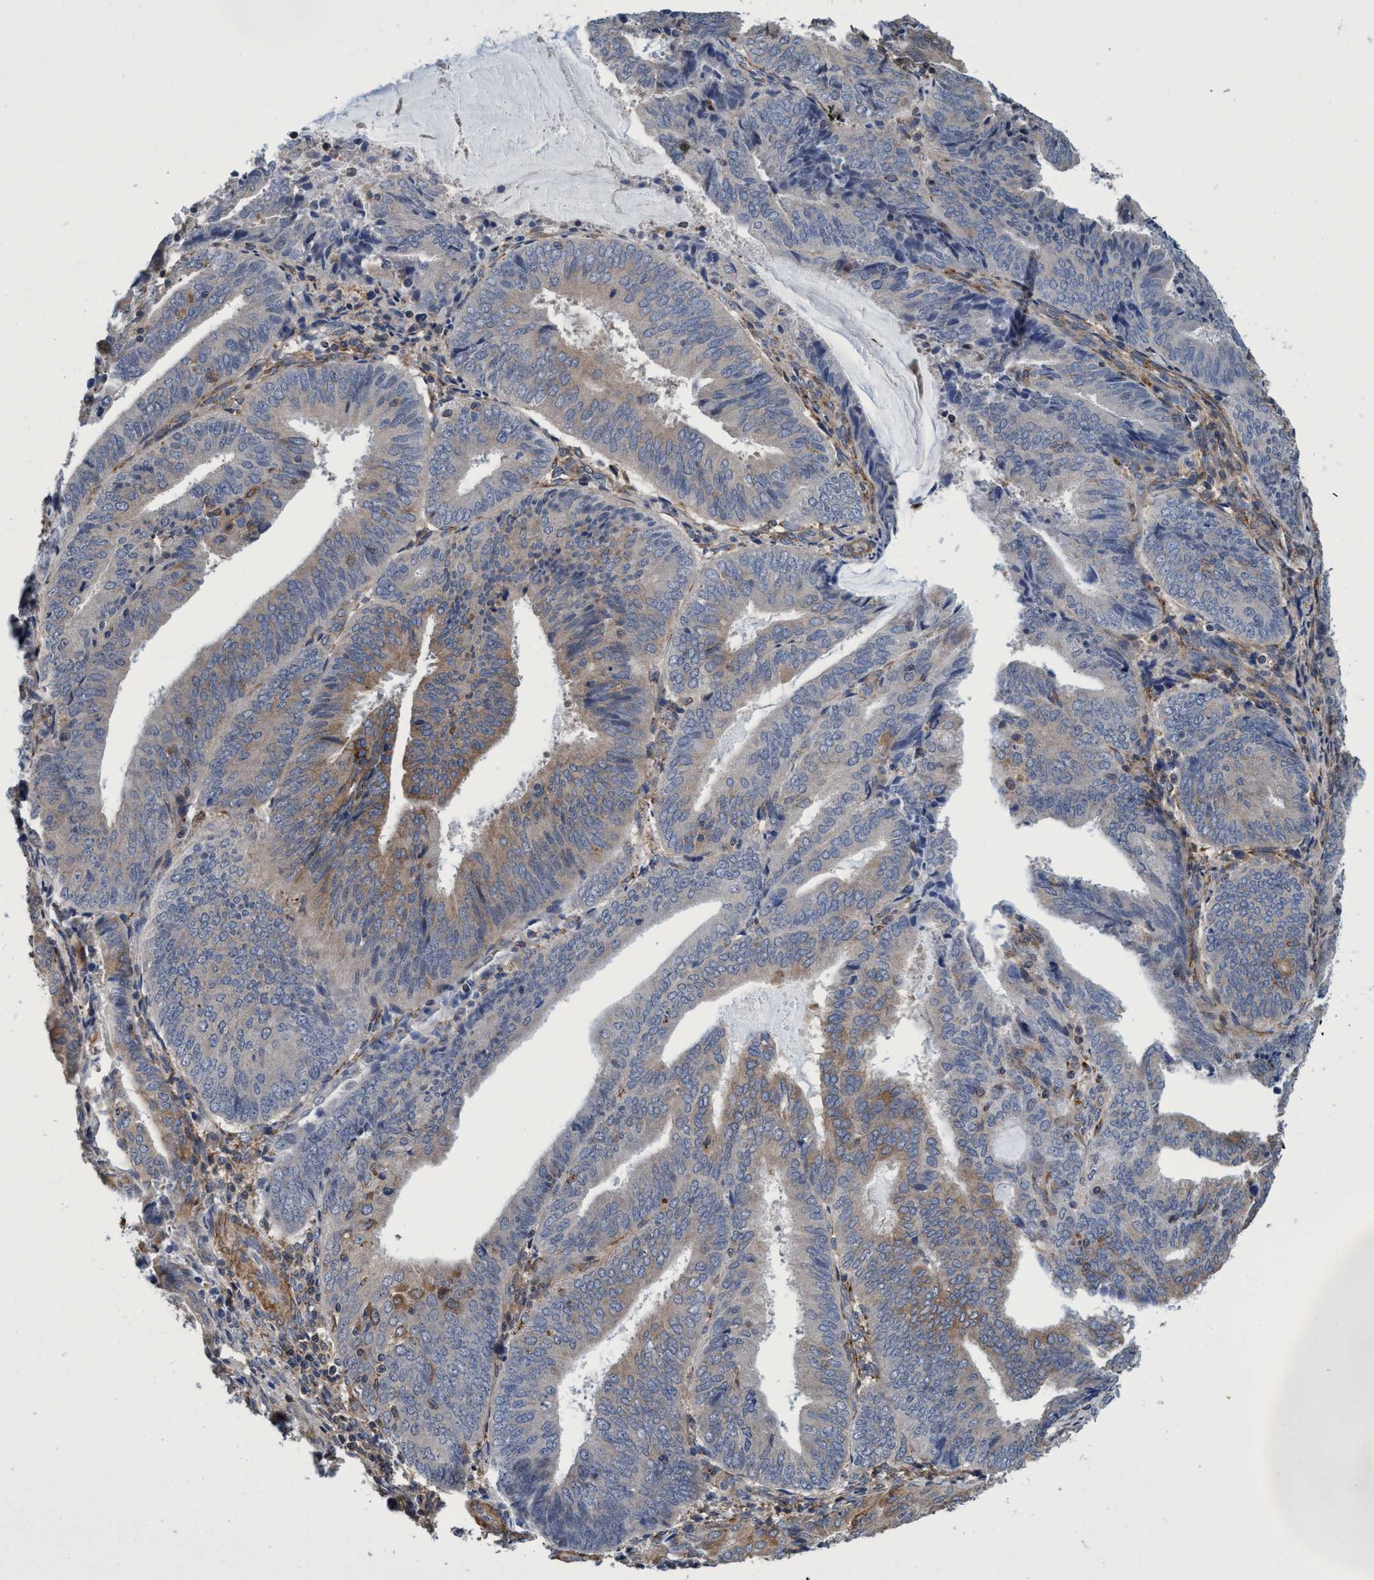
{"staining": {"intensity": "moderate", "quantity": "<25%", "location": "cytoplasmic/membranous"}, "tissue": "endometrial cancer", "cell_type": "Tumor cells", "image_type": "cancer", "snomed": [{"axis": "morphology", "description": "Adenocarcinoma, NOS"}, {"axis": "topography", "description": "Endometrium"}], "caption": "Protein staining of adenocarcinoma (endometrial) tissue demonstrates moderate cytoplasmic/membranous positivity in about <25% of tumor cells. Nuclei are stained in blue.", "gene": "CALCOCO2", "patient": {"sex": "female", "age": 81}}